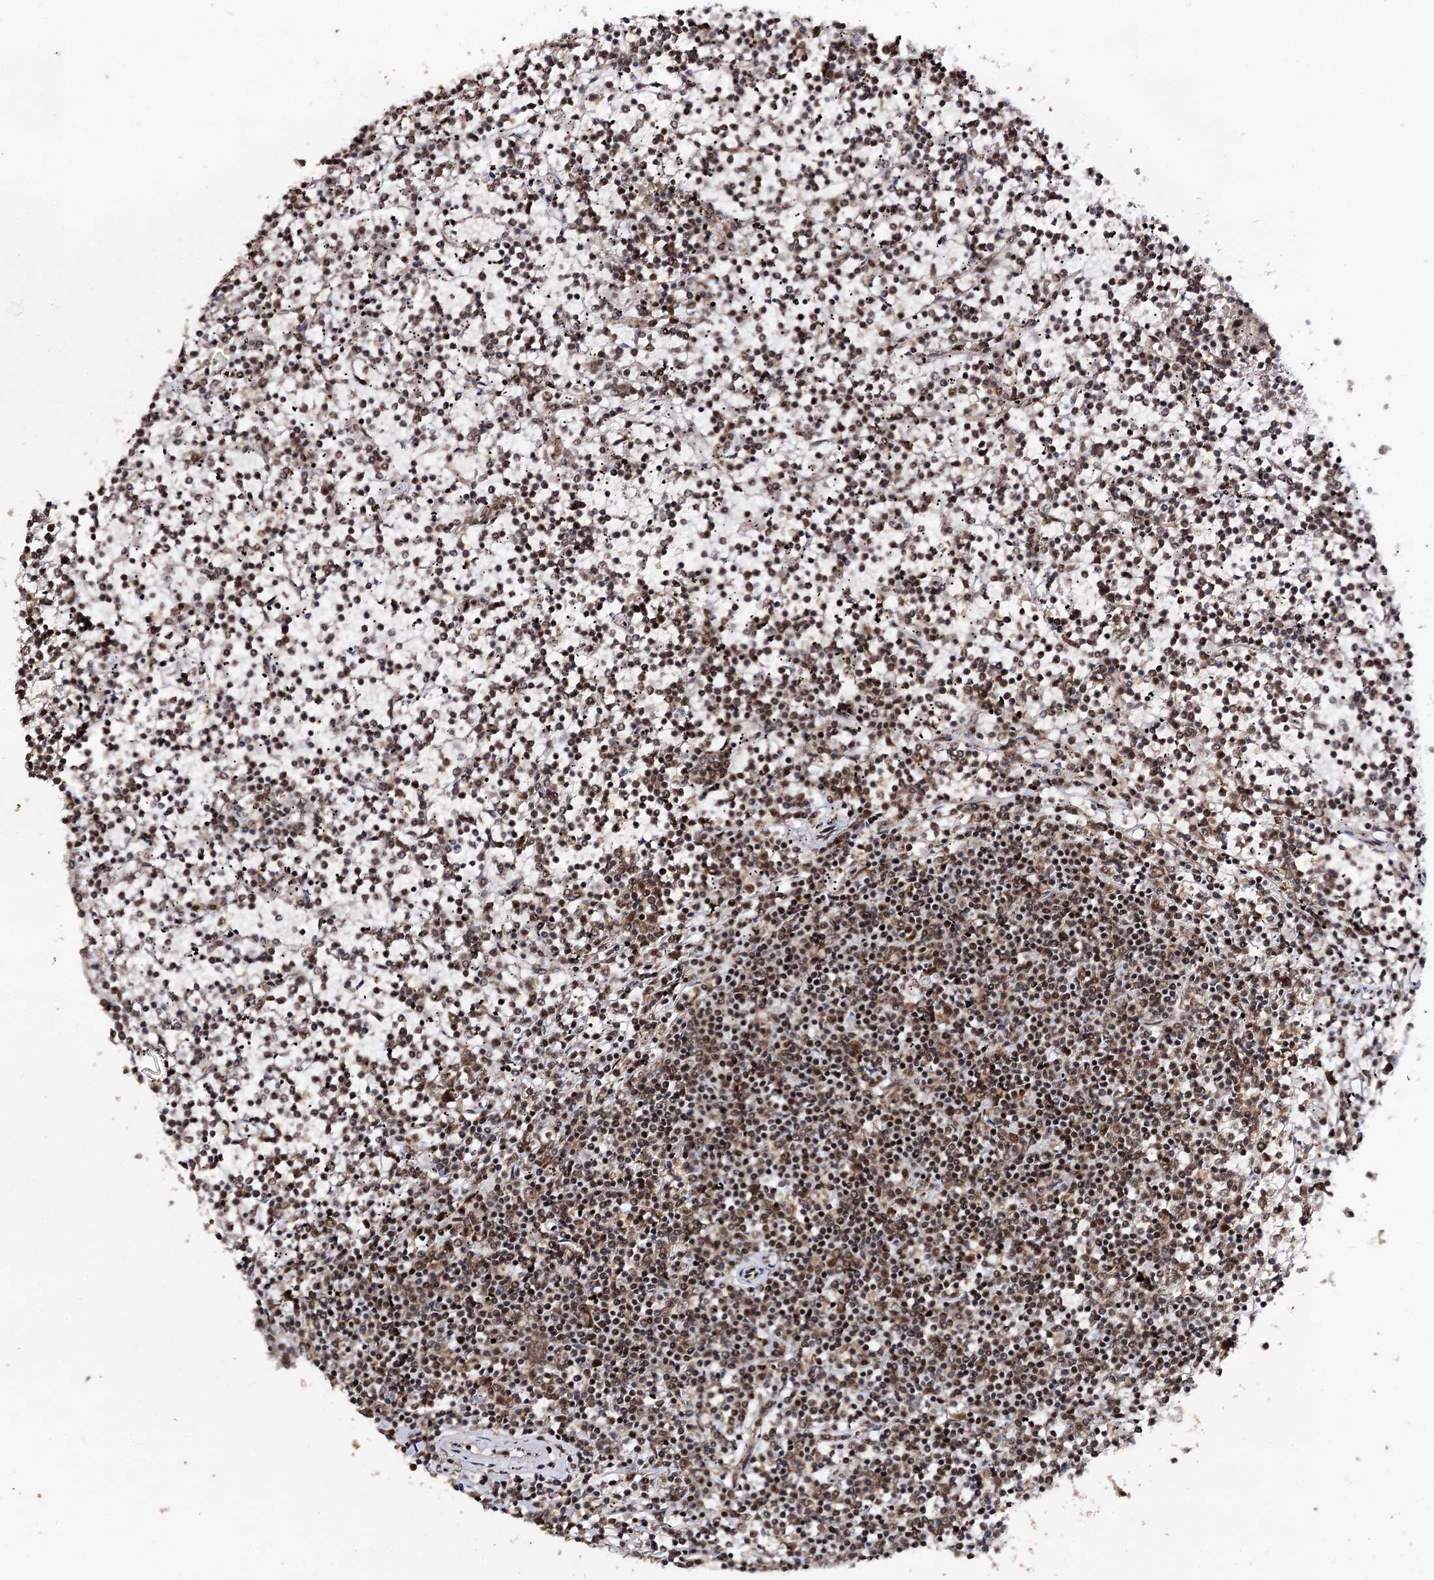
{"staining": {"intensity": "moderate", "quantity": ">75%", "location": "nuclear"}, "tissue": "lymphoma", "cell_type": "Tumor cells", "image_type": "cancer", "snomed": [{"axis": "morphology", "description": "Malignant lymphoma, non-Hodgkin's type, Low grade"}, {"axis": "topography", "description": "Spleen"}], "caption": "A brown stain shows moderate nuclear positivity of a protein in human lymphoma tumor cells.", "gene": "U2SURP", "patient": {"sex": "female", "age": 19}}